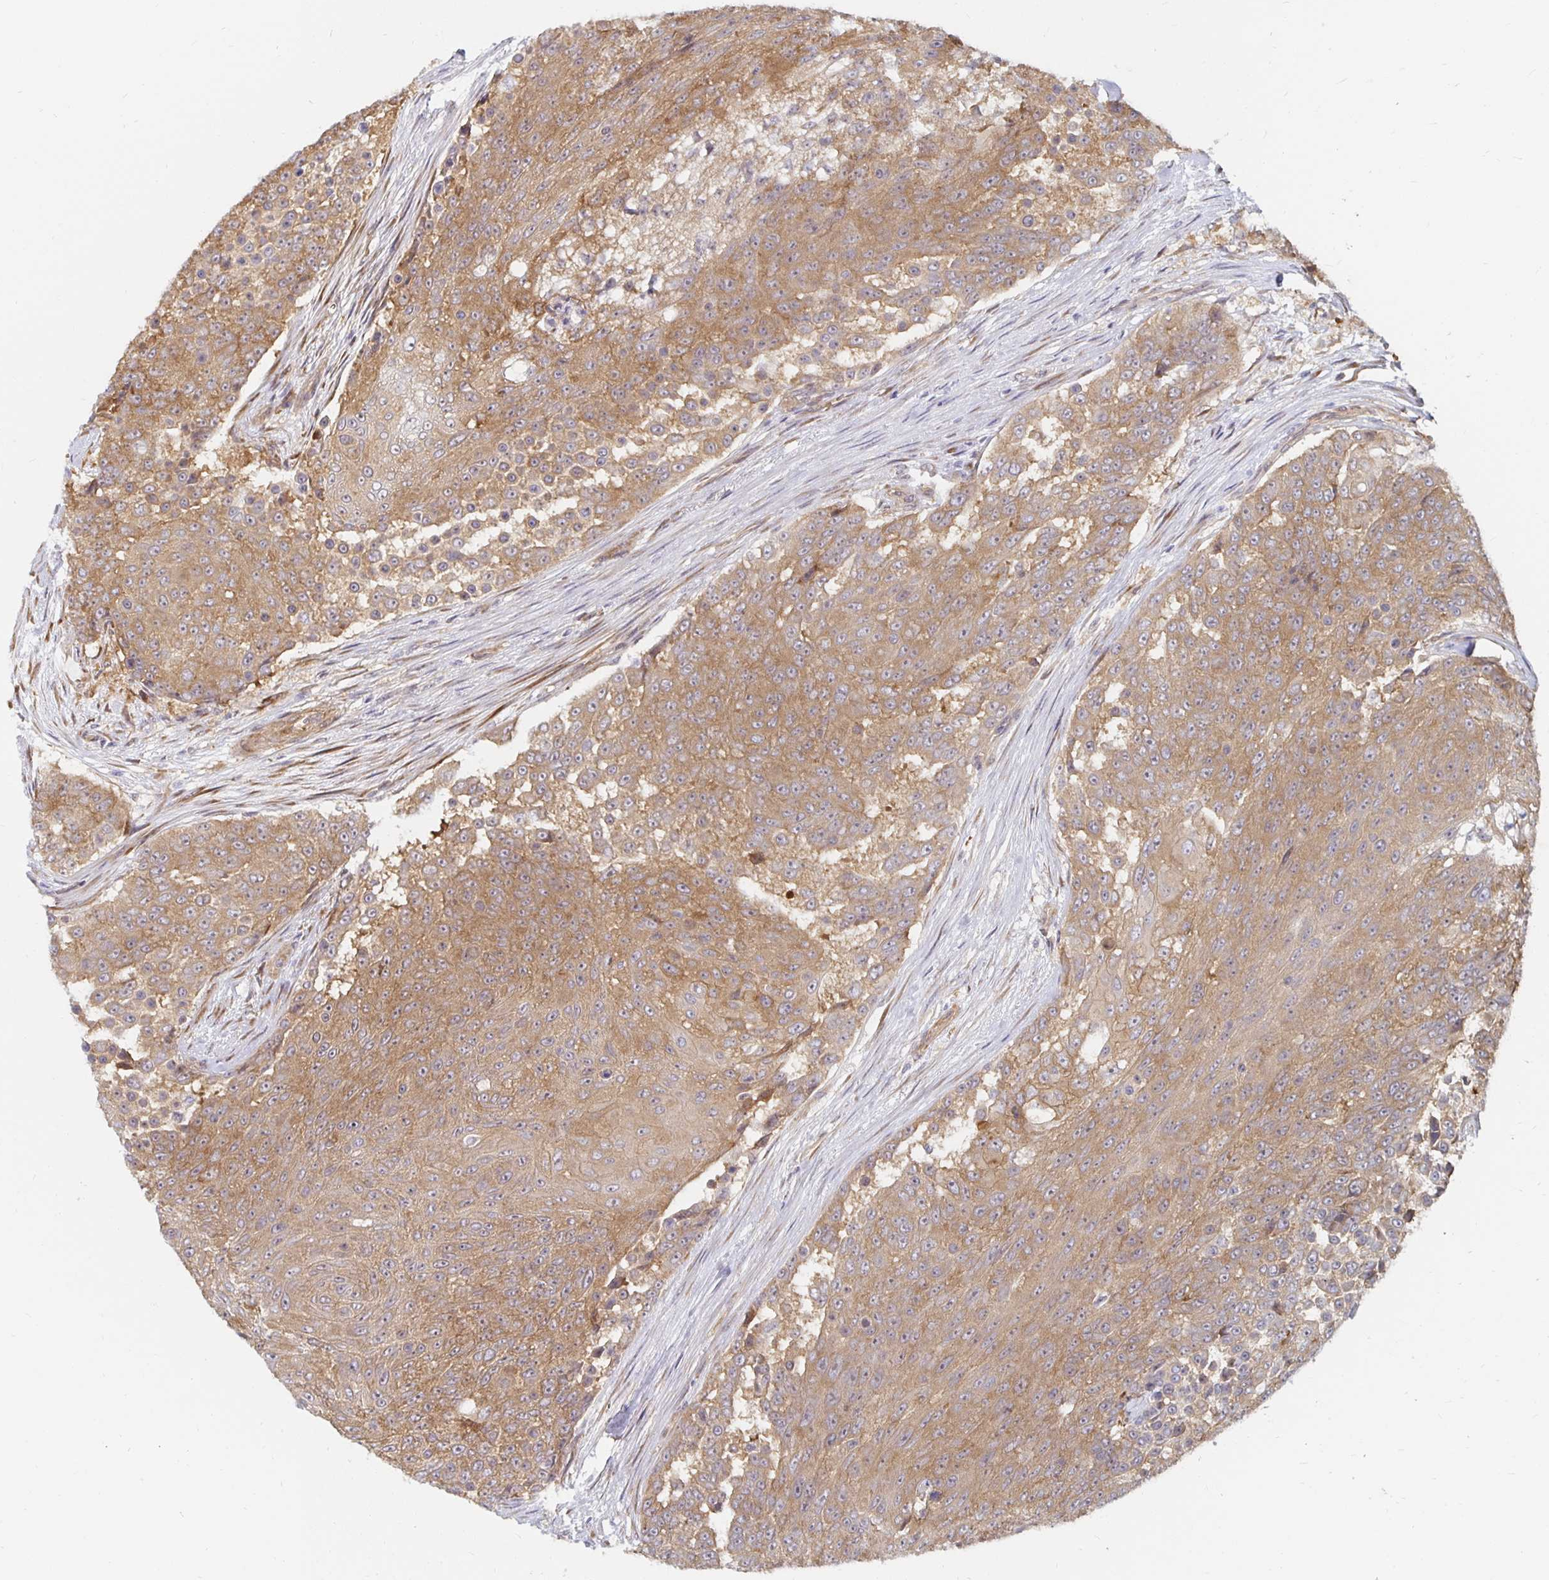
{"staining": {"intensity": "moderate", "quantity": ">75%", "location": "cytoplasmic/membranous"}, "tissue": "urothelial cancer", "cell_type": "Tumor cells", "image_type": "cancer", "snomed": [{"axis": "morphology", "description": "Urothelial carcinoma, High grade"}, {"axis": "topography", "description": "Urinary bladder"}], "caption": "High-grade urothelial carcinoma tissue reveals moderate cytoplasmic/membranous staining in approximately >75% of tumor cells, visualized by immunohistochemistry.", "gene": "PDAP1", "patient": {"sex": "female", "age": 63}}